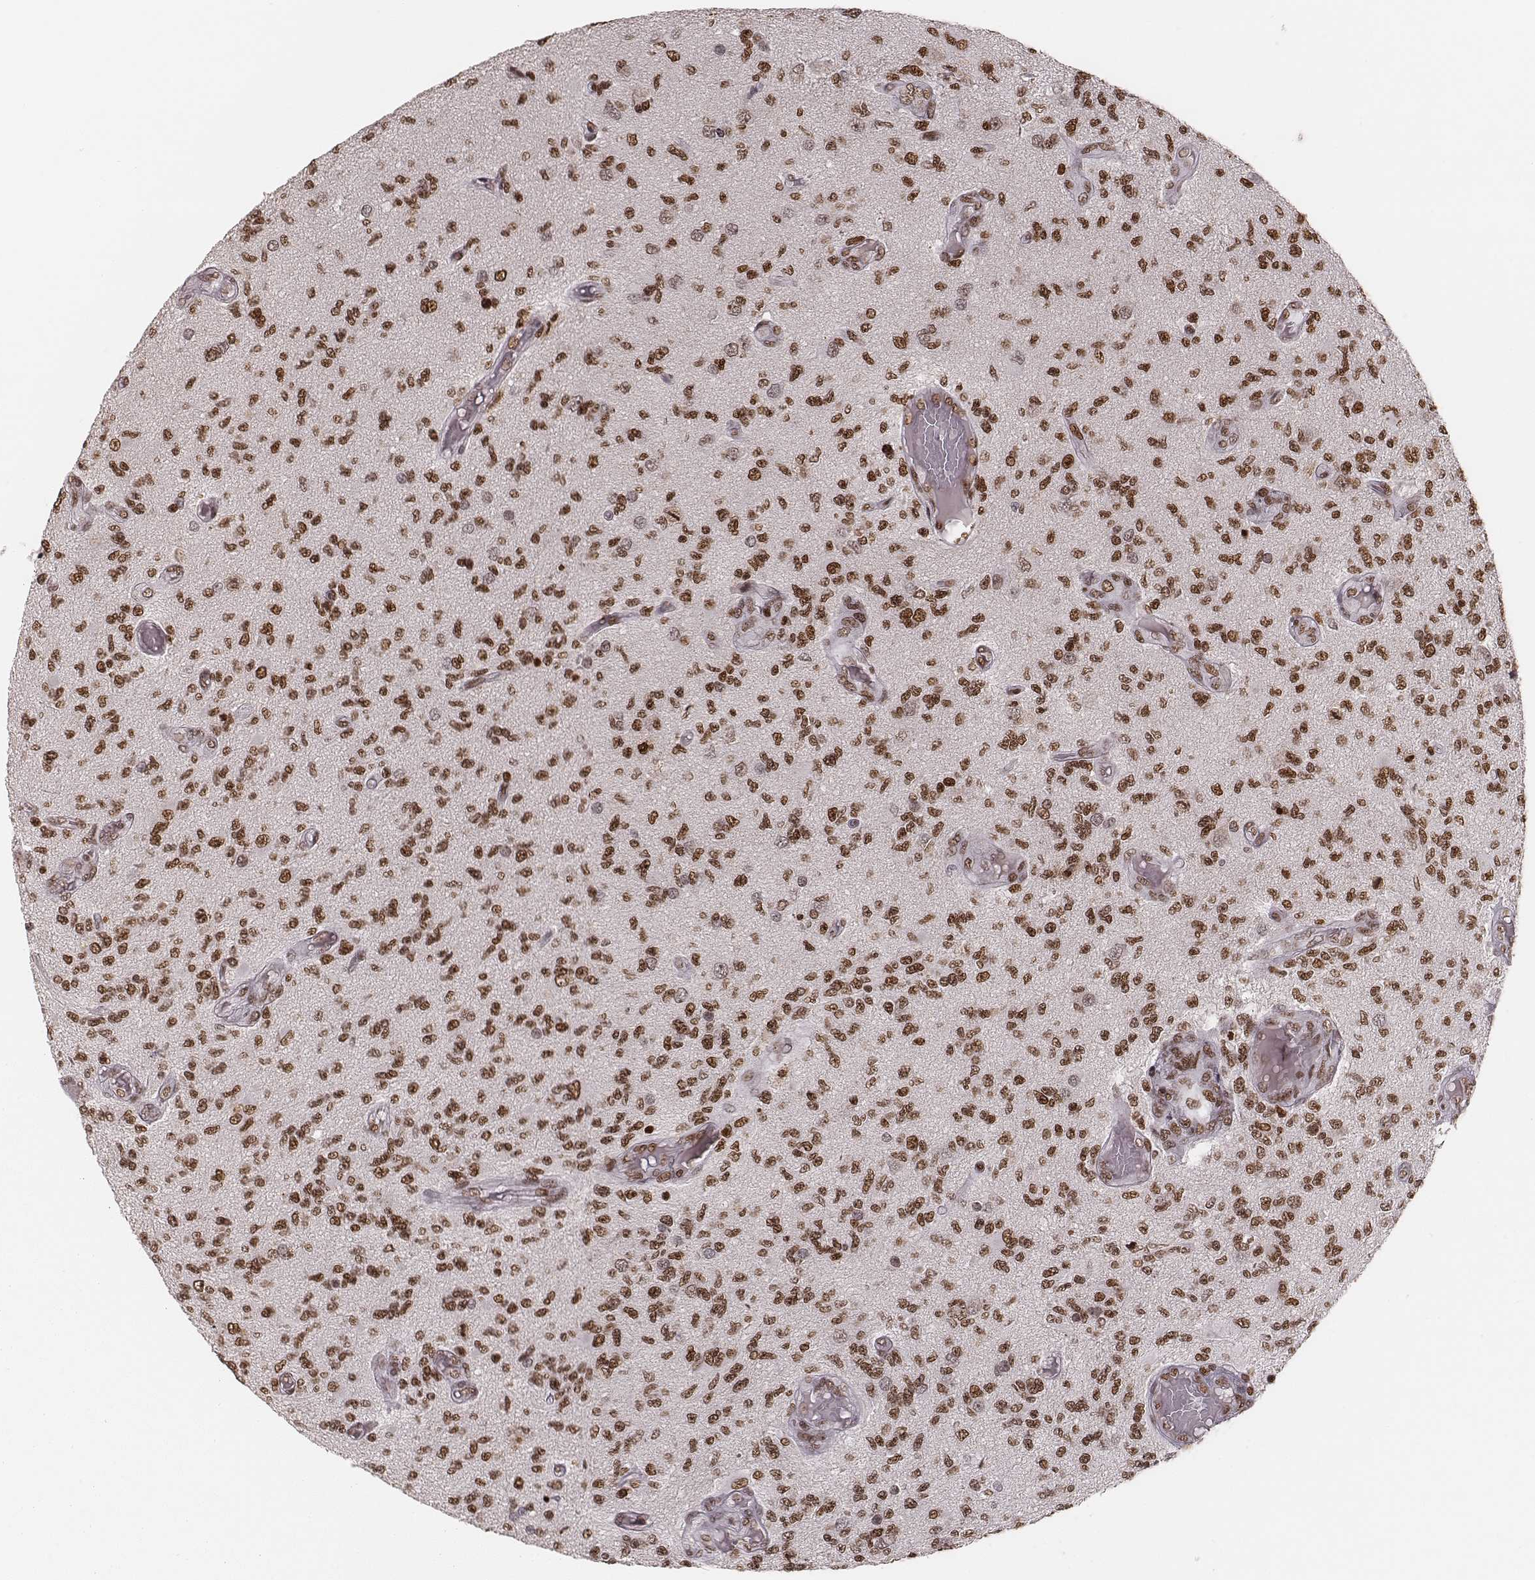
{"staining": {"intensity": "moderate", "quantity": ">75%", "location": "nuclear"}, "tissue": "glioma", "cell_type": "Tumor cells", "image_type": "cancer", "snomed": [{"axis": "morphology", "description": "Glioma, malignant, High grade"}, {"axis": "topography", "description": "Brain"}], "caption": "Malignant glioma (high-grade) was stained to show a protein in brown. There is medium levels of moderate nuclear positivity in about >75% of tumor cells. (DAB IHC, brown staining for protein, blue staining for nuclei).", "gene": "PARP1", "patient": {"sex": "female", "age": 63}}